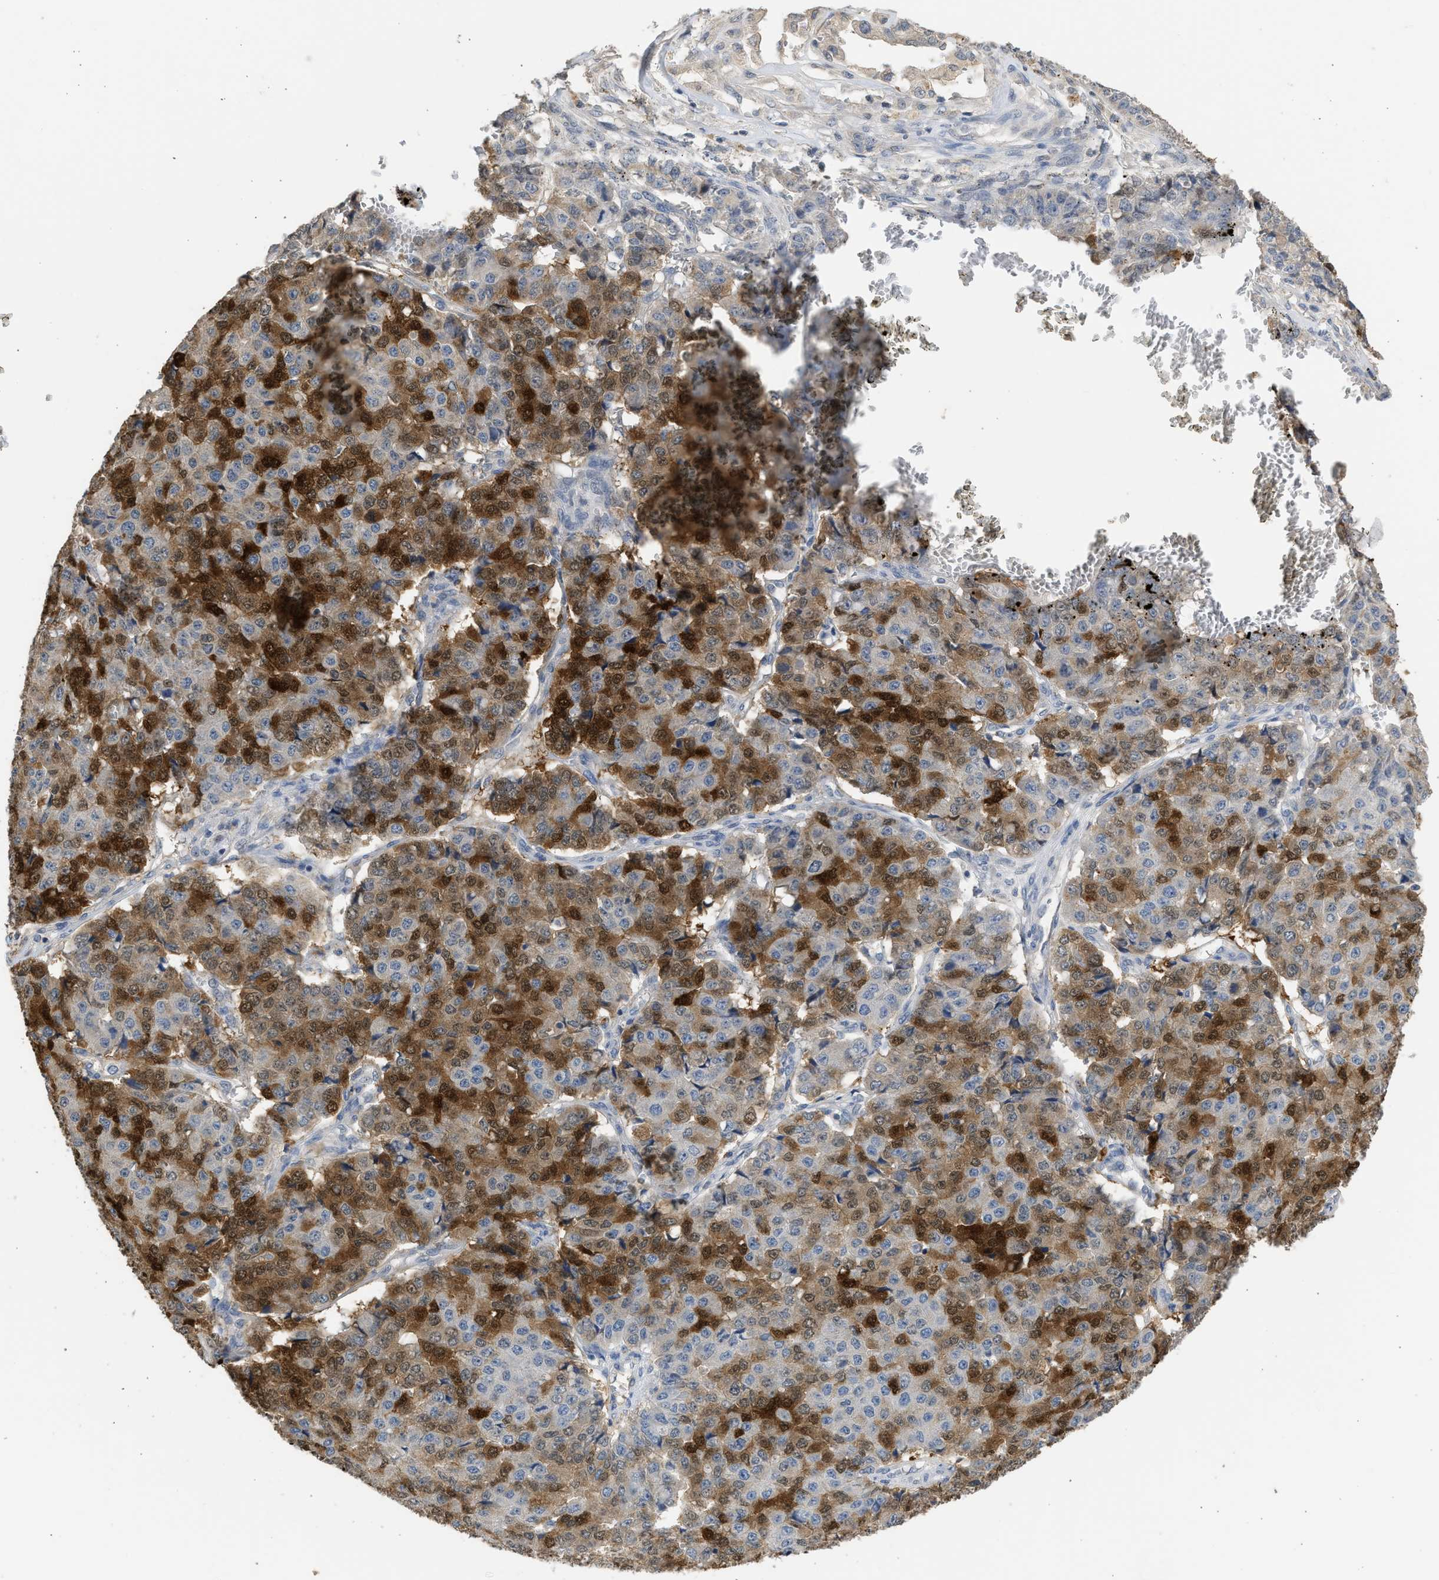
{"staining": {"intensity": "strong", "quantity": "25%-75%", "location": "cytoplasmic/membranous,nuclear"}, "tissue": "pancreatic cancer", "cell_type": "Tumor cells", "image_type": "cancer", "snomed": [{"axis": "morphology", "description": "Adenocarcinoma, NOS"}, {"axis": "topography", "description": "Pancreas"}], "caption": "Immunohistochemical staining of pancreatic adenocarcinoma exhibits high levels of strong cytoplasmic/membranous and nuclear expression in about 25%-75% of tumor cells. The protein is shown in brown color, while the nuclei are stained blue.", "gene": "SULT2A1", "patient": {"sex": "male", "age": 50}}